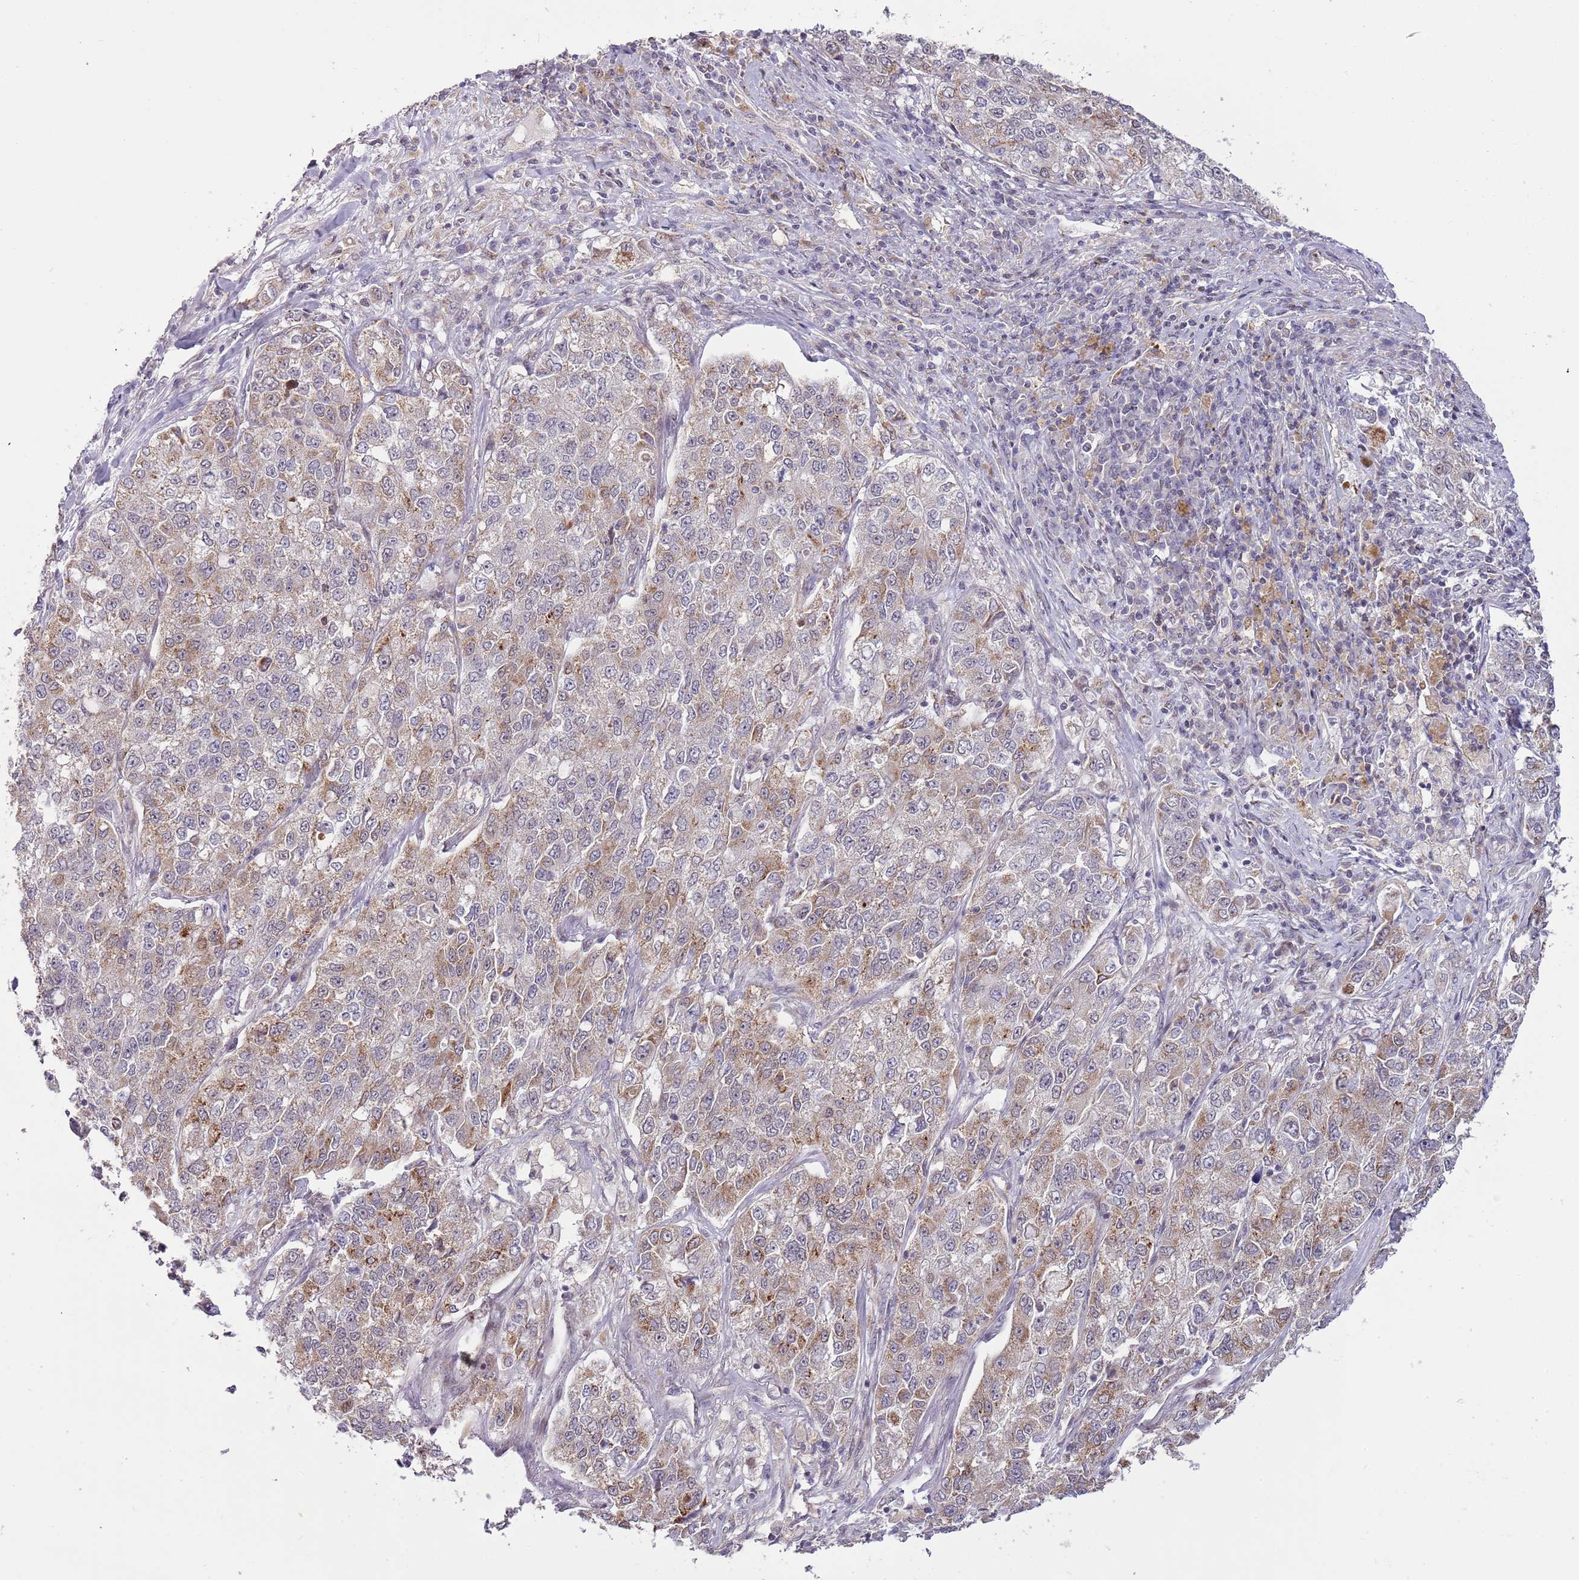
{"staining": {"intensity": "moderate", "quantity": "25%-75%", "location": "cytoplasmic/membranous"}, "tissue": "lung cancer", "cell_type": "Tumor cells", "image_type": "cancer", "snomed": [{"axis": "morphology", "description": "Adenocarcinoma, NOS"}, {"axis": "topography", "description": "Lung"}], "caption": "This is a photomicrograph of IHC staining of adenocarcinoma (lung), which shows moderate staining in the cytoplasmic/membranous of tumor cells.", "gene": "MLLT11", "patient": {"sex": "male", "age": 49}}